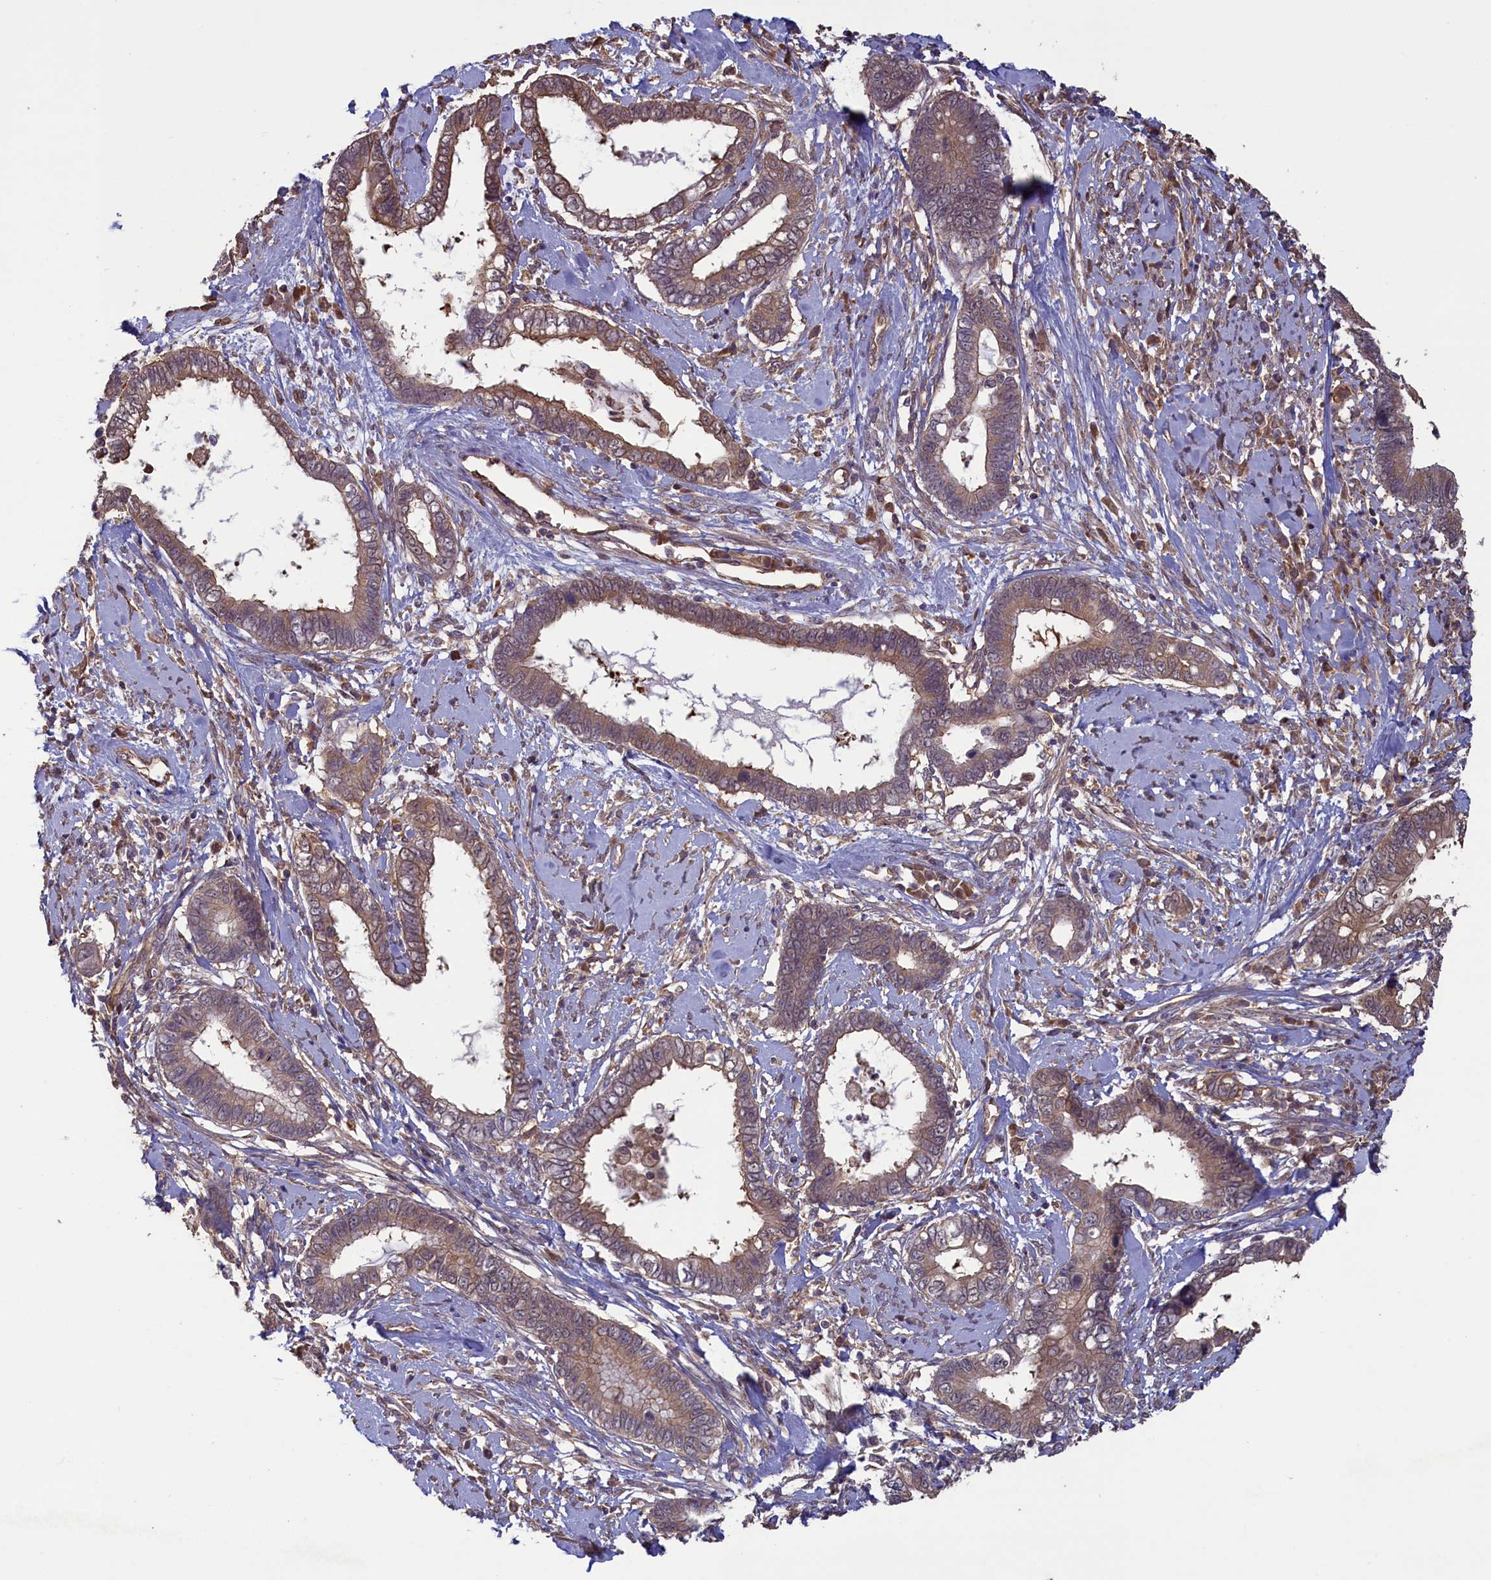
{"staining": {"intensity": "weak", "quantity": ">75%", "location": "cytoplasmic/membranous"}, "tissue": "cervical cancer", "cell_type": "Tumor cells", "image_type": "cancer", "snomed": [{"axis": "morphology", "description": "Adenocarcinoma, NOS"}, {"axis": "topography", "description": "Cervix"}], "caption": "Weak cytoplasmic/membranous positivity for a protein is seen in approximately >75% of tumor cells of adenocarcinoma (cervical) using IHC.", "gene": "CIAO2B", "patient": {"sex": "female", "age": 44}}